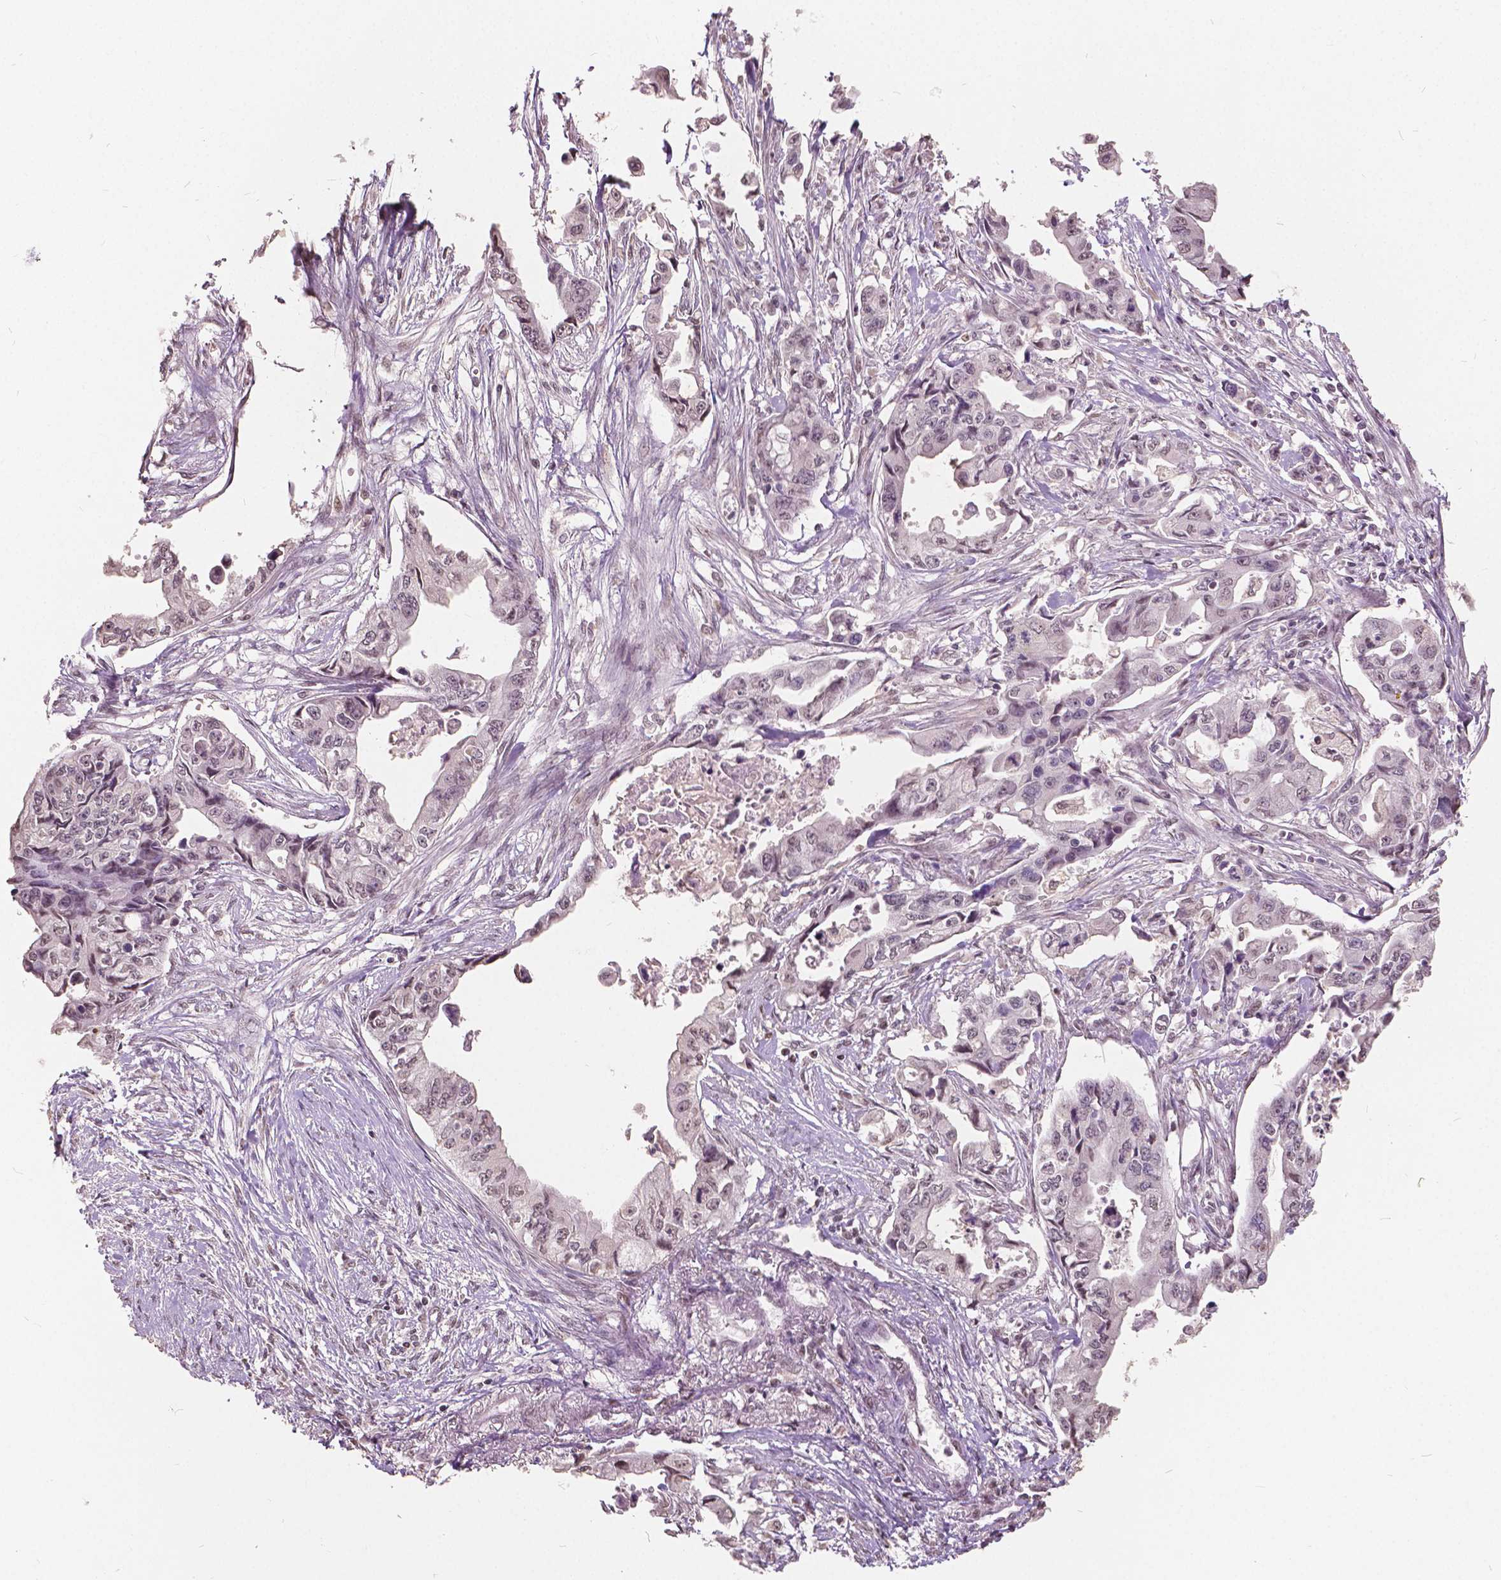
{"staining": {"intensity": "weak", "quantity": "25%-75%", "location": "nuclear"}, "tissue": "pancreatic cancer", "cell_type": "Tumor cells", "image_type": "cancer", "snomed": [{"axis": "morphology", "description": "Adenocarcinoma, NOS"}, {"axis": "topography", "description": "Pancreas"}], "caption": "Immunohistochemistry (IHC) photomicrograph of human pancreatic cancer (adenocarcinoma) stained for a protein (brown), which displays low levels of weak nuclear staining in approximately 25%-75% of tumor cells.", "gene": "HOXA10", "patient": {"sex": "male", "age": 66}}